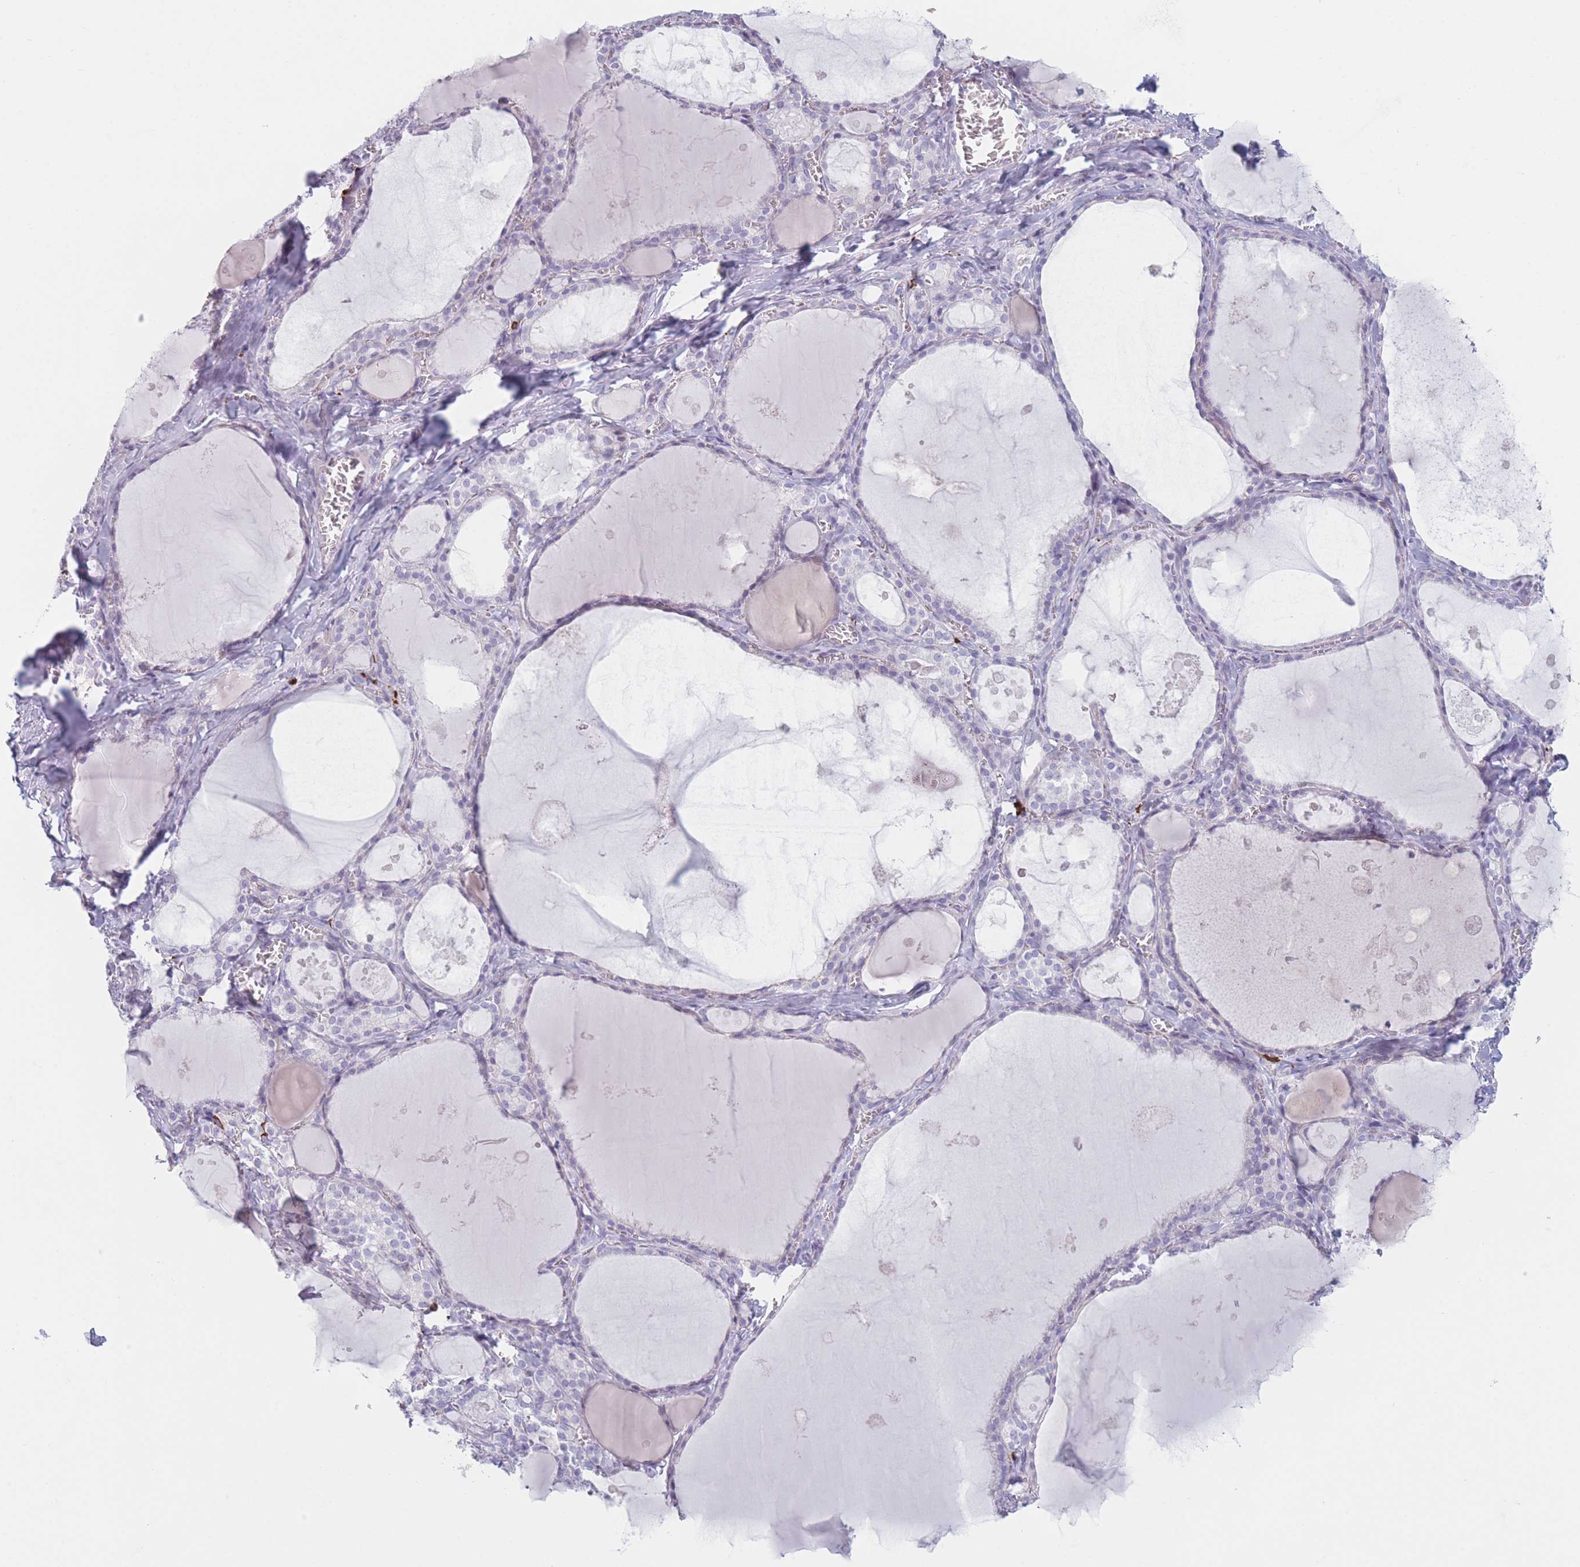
{"staining": {"intensity": "weak", "quantity": "<25%", "location": "cytoplasmic/membranous"}, "tissue": "thyroid gland", "cell_type": "Glandular cells", "image_type": "normal", "snomed": [{"axis": "morphology", "description": "Normal tissue, NOS"}, {"axis": "topography", "description": "Thyroid gland"}], "caption": "Glandular cells are negative for protein expression in unremarkable human thyroid gland. (Brightfield microscopy of DAB immunohistochemistry (IHC) at high magnification).", "gene": "PLEKHG2", "patient": {"sex": "male", "age": 56}}